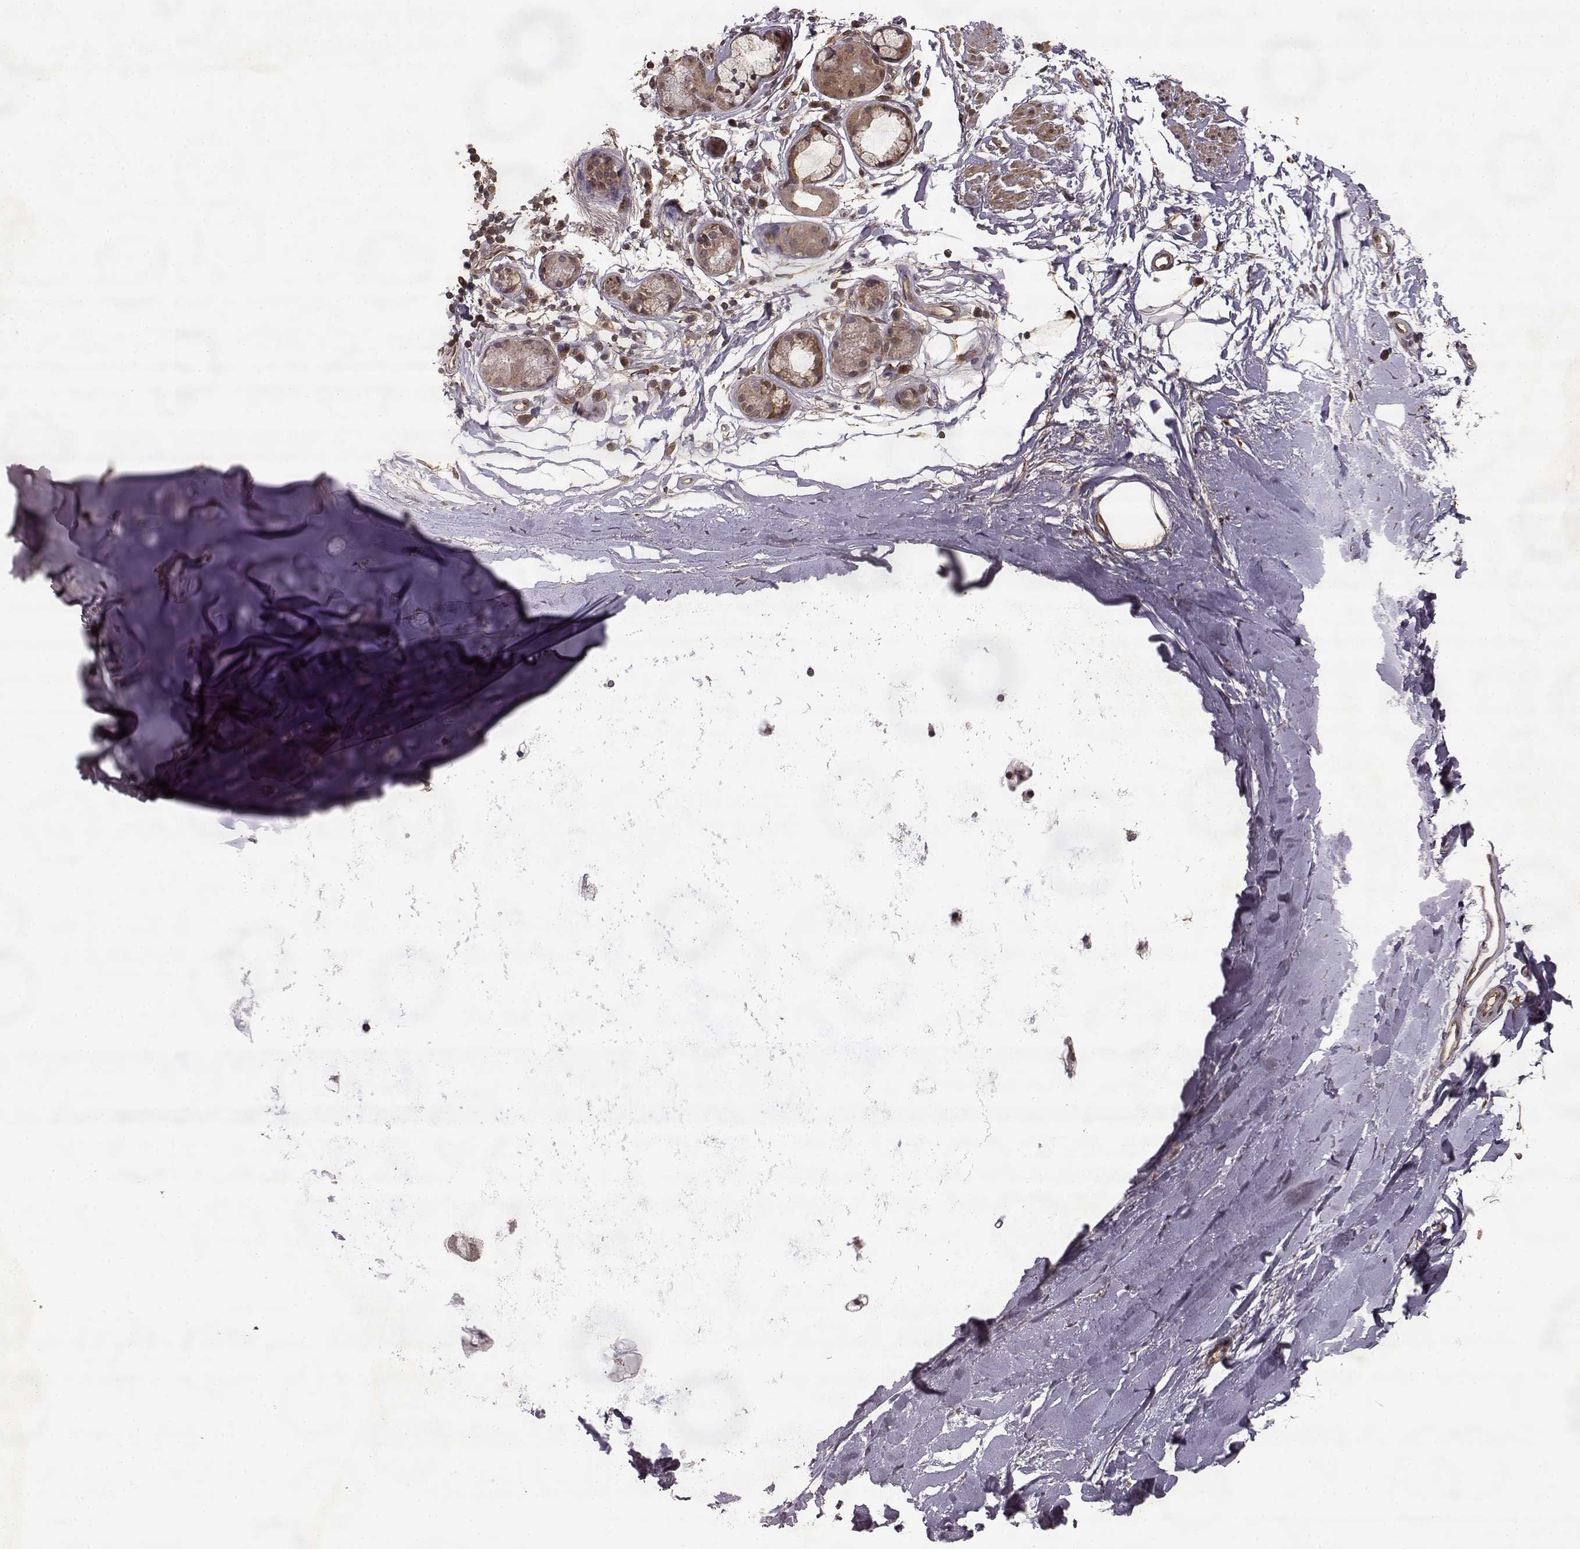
{"staining": {"intensity": "moderate", "quantity": "<25%", "location": "cytoplasmic/membranous"}, "tissue": "soft tissue", "cell_type": "Chondrocytes", "image_type": "normal", "snomed": [{"axis": "morphology", "description": "Normal tissue, NOS"}, {"axis": "topography", "description": "Lymph node"}, {"axis": "topography", "description": "Bronchus"}], "caption": "Human soft tissue stained for a protein (brown) reveals moderate cytoplasmic/membranous positive positivity in approximately <25% of chondrocytes.", "gene": "FSTL1", "patient": {"sex": "female", "age": 70}}